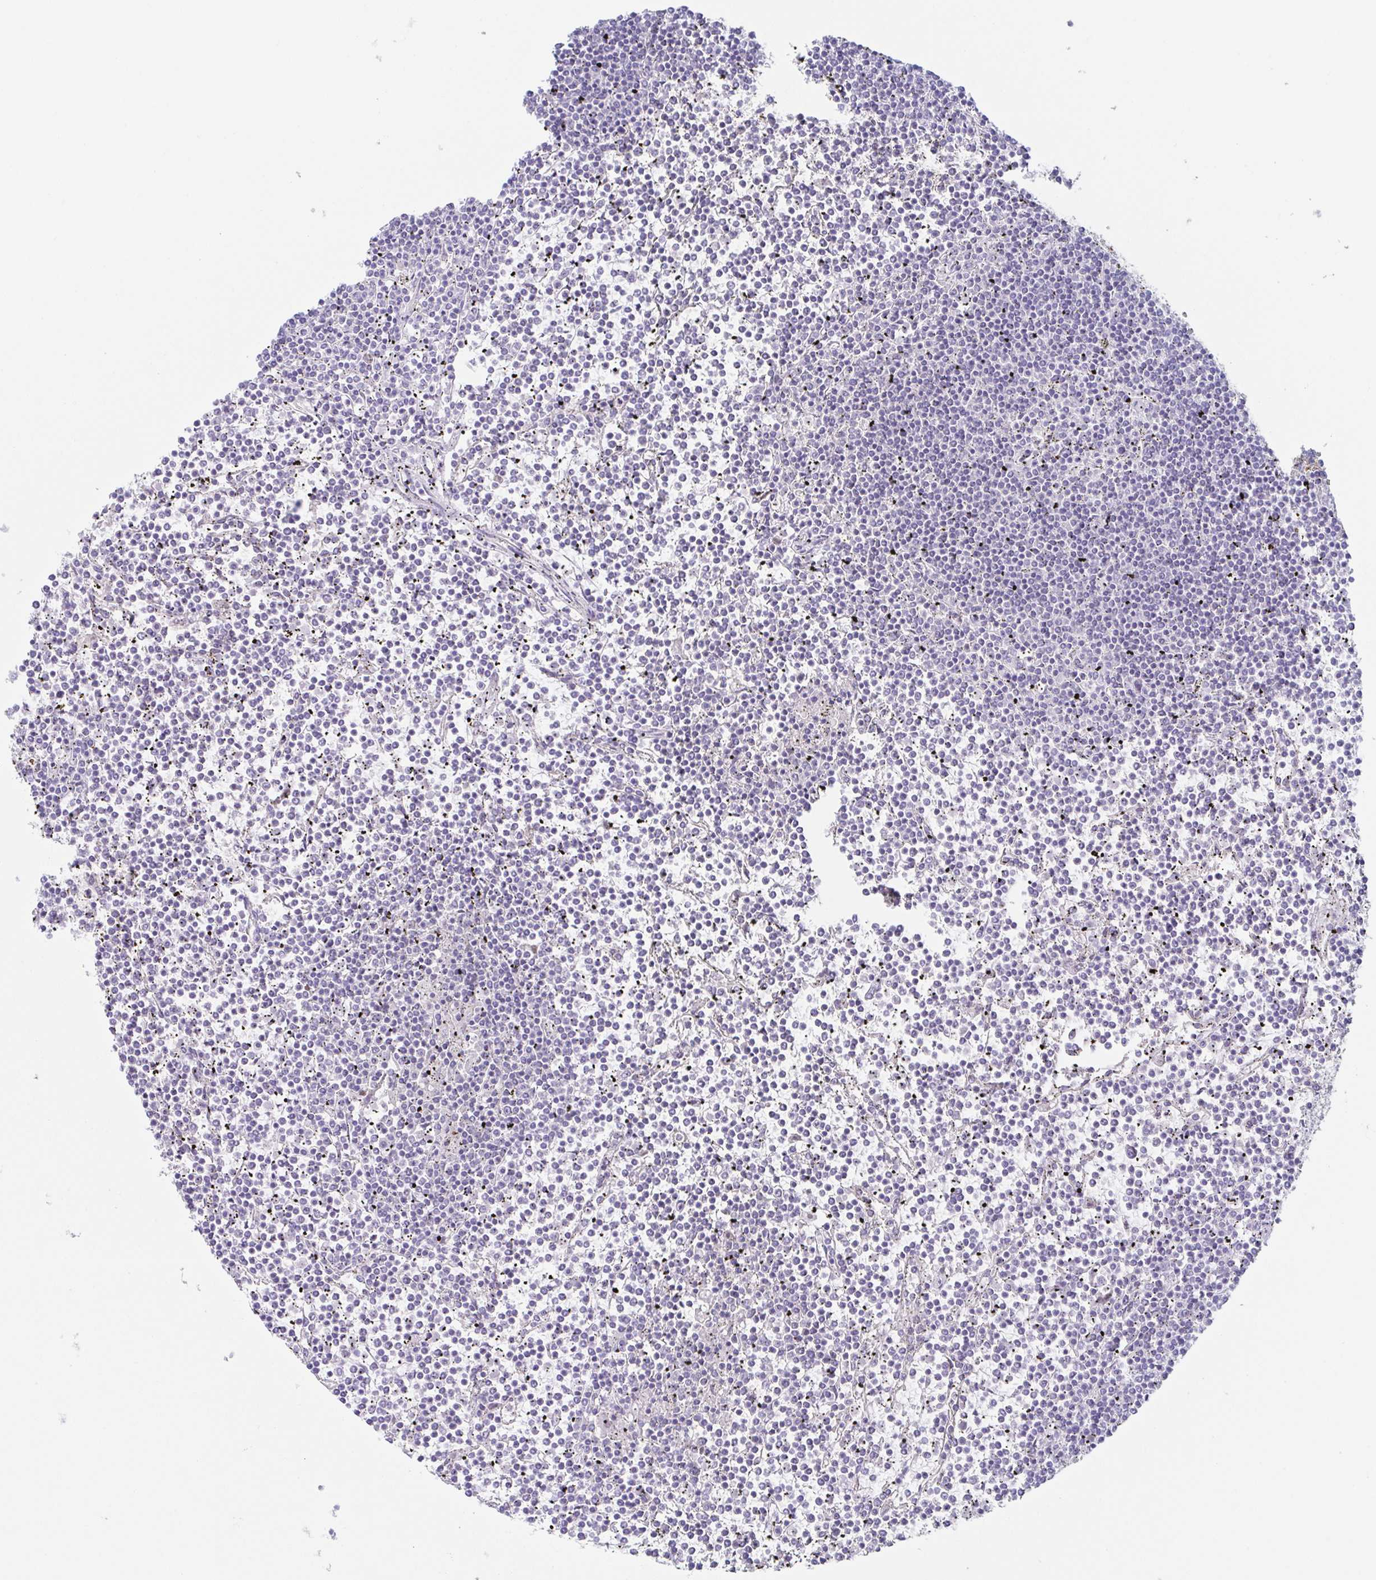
{"staining": {"intensity": "negative", "quantity": "none", "location": "none"}, "tissue": "lymphoma", "cell_type": "Tumor cells", "image_type": "cancer", "snomed": [{"axis": "morphology", "description": "Malignant lymphoma, non-Hodgkin's type, Low grade"}, {"axis": "topography", "description": "Spleen"}], "caption": "Immunohistochemistry (IHC) micrograph of neoplastic tissue: lymphoma stained with DAB shows no significant protein staining in tumor cells. (DAB immunohistochemistry visualized using brightfield microscopy, high magnification).", "gene": "HTR2A", "patient": {"sex": "female", "age": 19}}